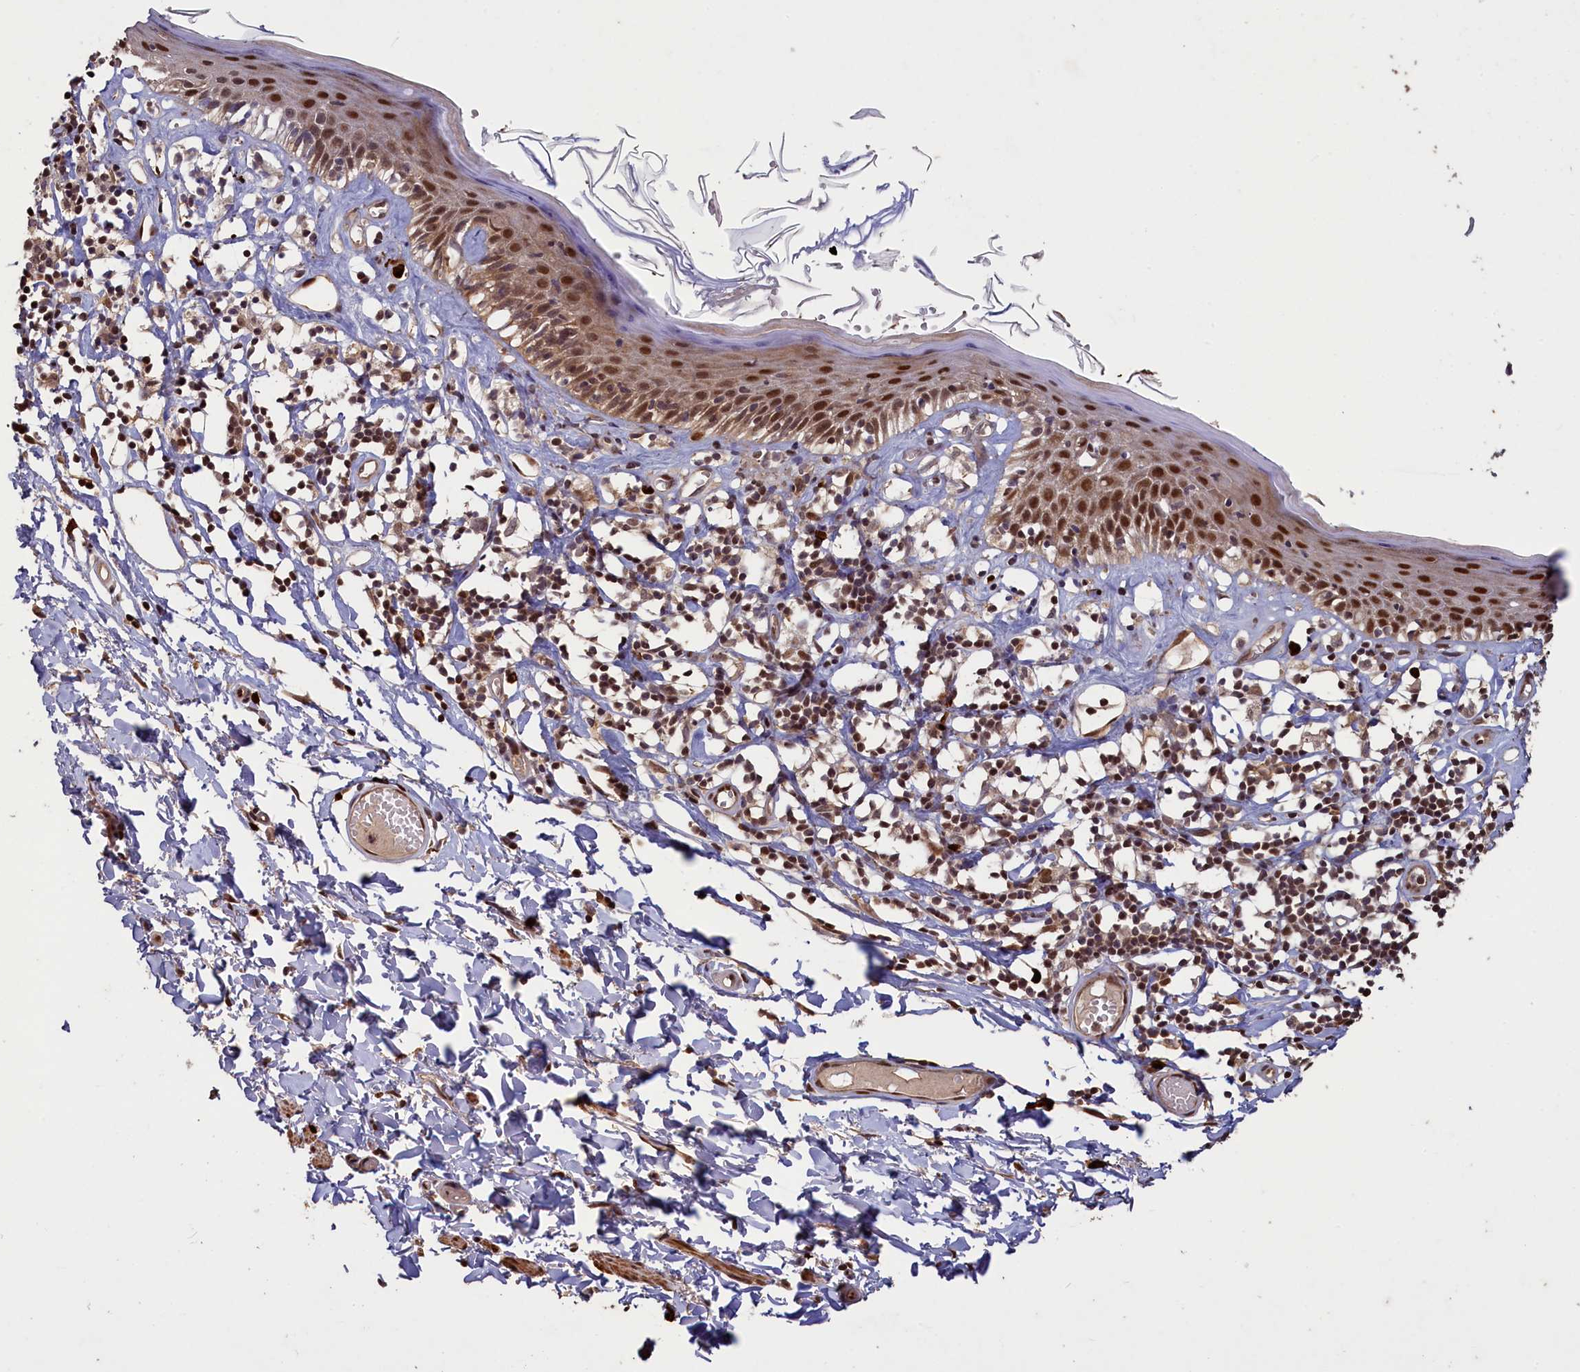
{"staining": {"intensity": "strong", "quantity": ">75%", "location": "cytoplasmic/membranous,nuclear"}, "tissue": "skin", "cell_type": "Epidermal cells", "image_type": "normal", "snomed": [{"axis": "morphology", "description": "Normal tissue, NOS"}, {"axis": "topography", "description": "Adipose tissue"}, {"axis": "topography", "description": "Vascular tissue"}, {"axis": "topography", "description": "Vulva"}, {"axis": "topography", "description": "Peripheral nerve tissue"}], "caption": "Immunohistochemistry (IHC) photomicrograph of normal skin stained for a protein (brown), which reveals high levels of strong cytoplasmic/membranous,nuclear positivity in about >75% of epidermal cells.", "gene": "NAE1", "patient": {"sex": "female", "age": 86}}